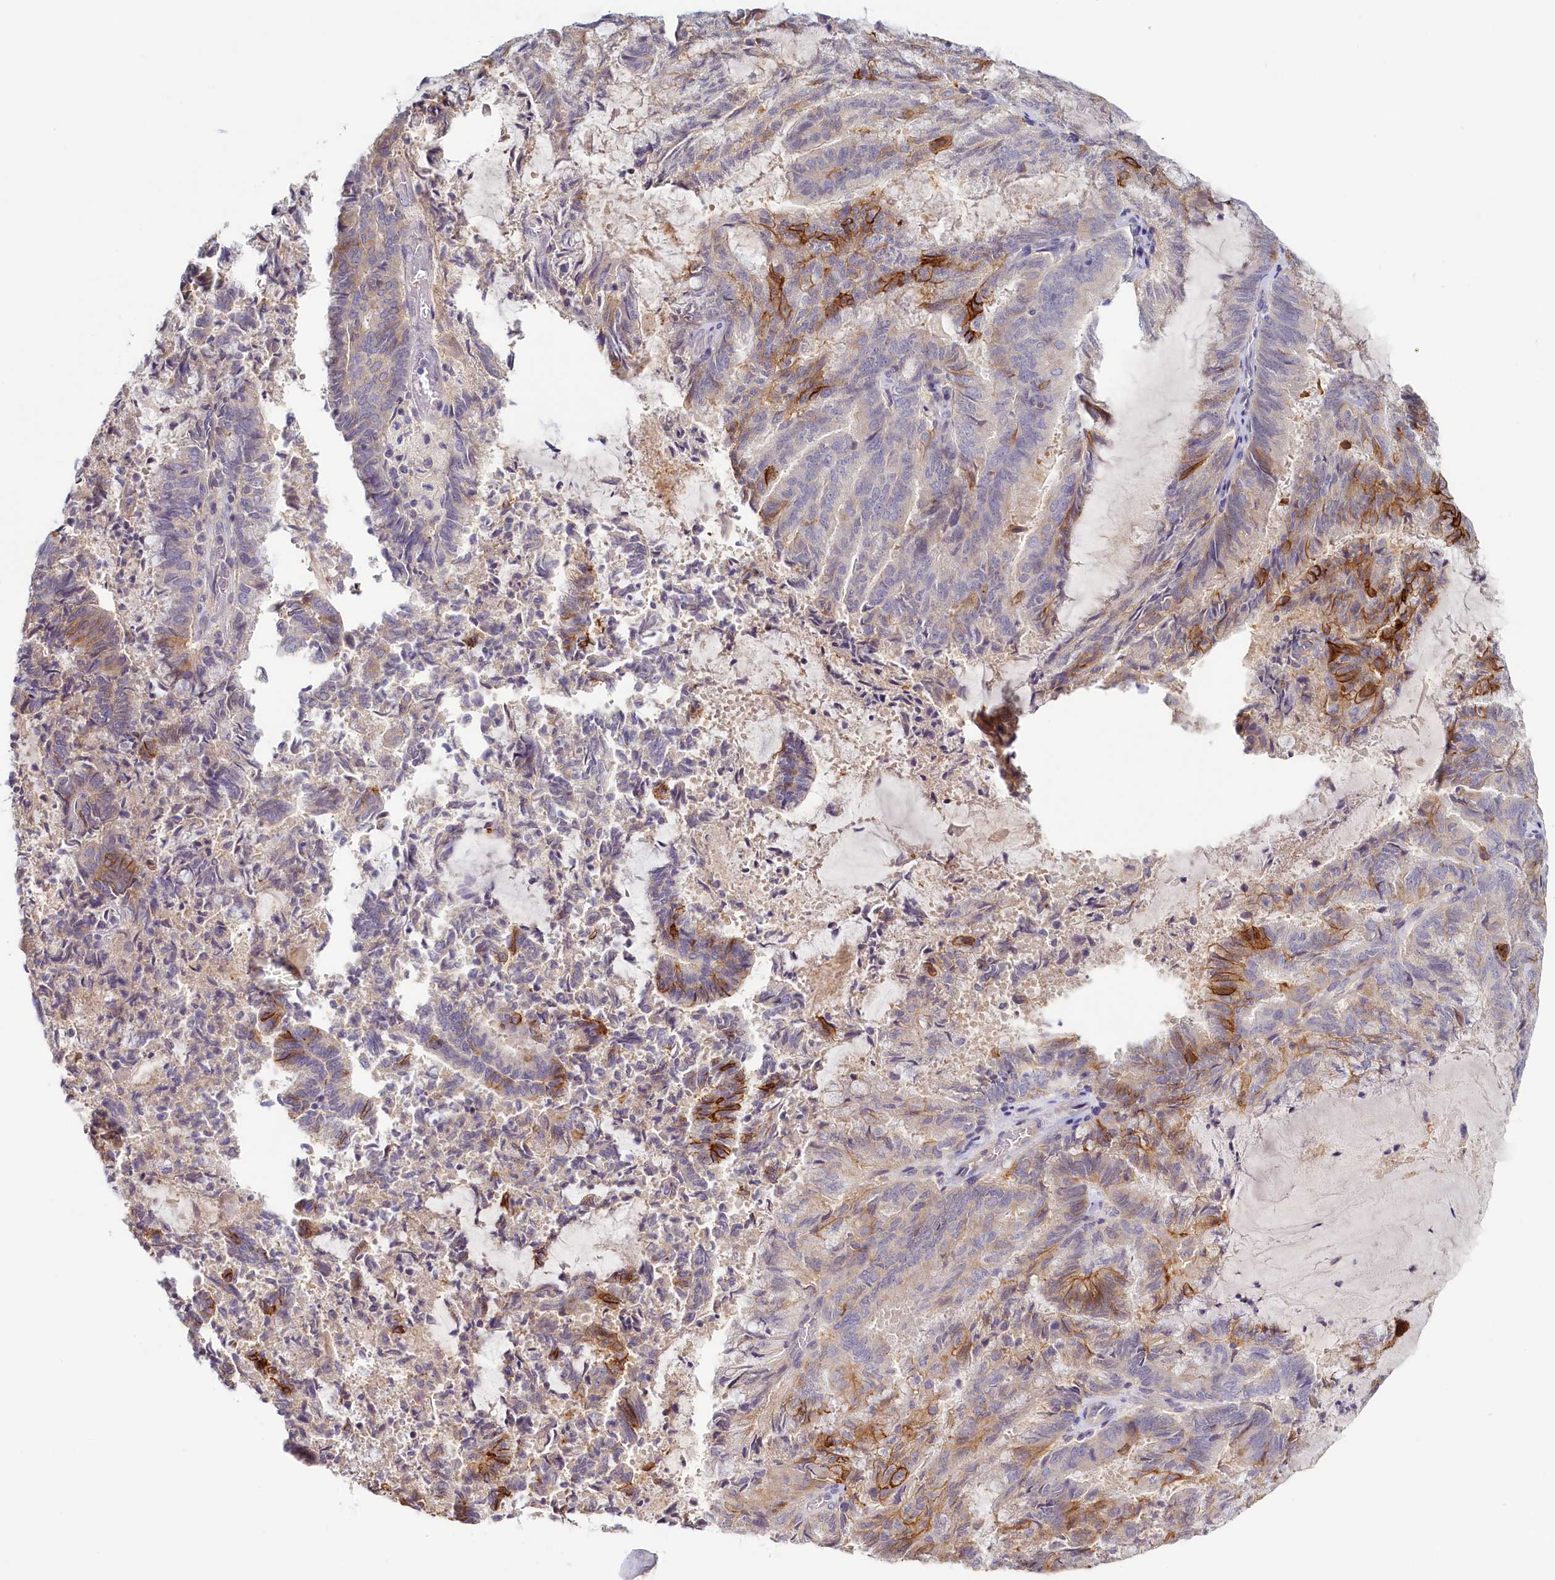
{"staining": {"intensity": "strong", "quantity": "<25%", "location": "cytoplasmic/membranous"}, "tissue": "endometrial cancer", "cell_type": "Tumor cells", "image_type": "cancer", "snomed": [{"axis": "morphology", "description": "Adenocarcinoma, NOS"}, {"axis": "topography", "description": "Endometrium"}], "caption": "Adenocarcinoma (endometrial) stained with DAB immunohistochemistry (IHC) exhibits medium levels of strong cytoplasmic/membranous expression in about <25% of tumor cells.", "gene": "PDE6D", "patient": {"sex": "female", "age": 80}}